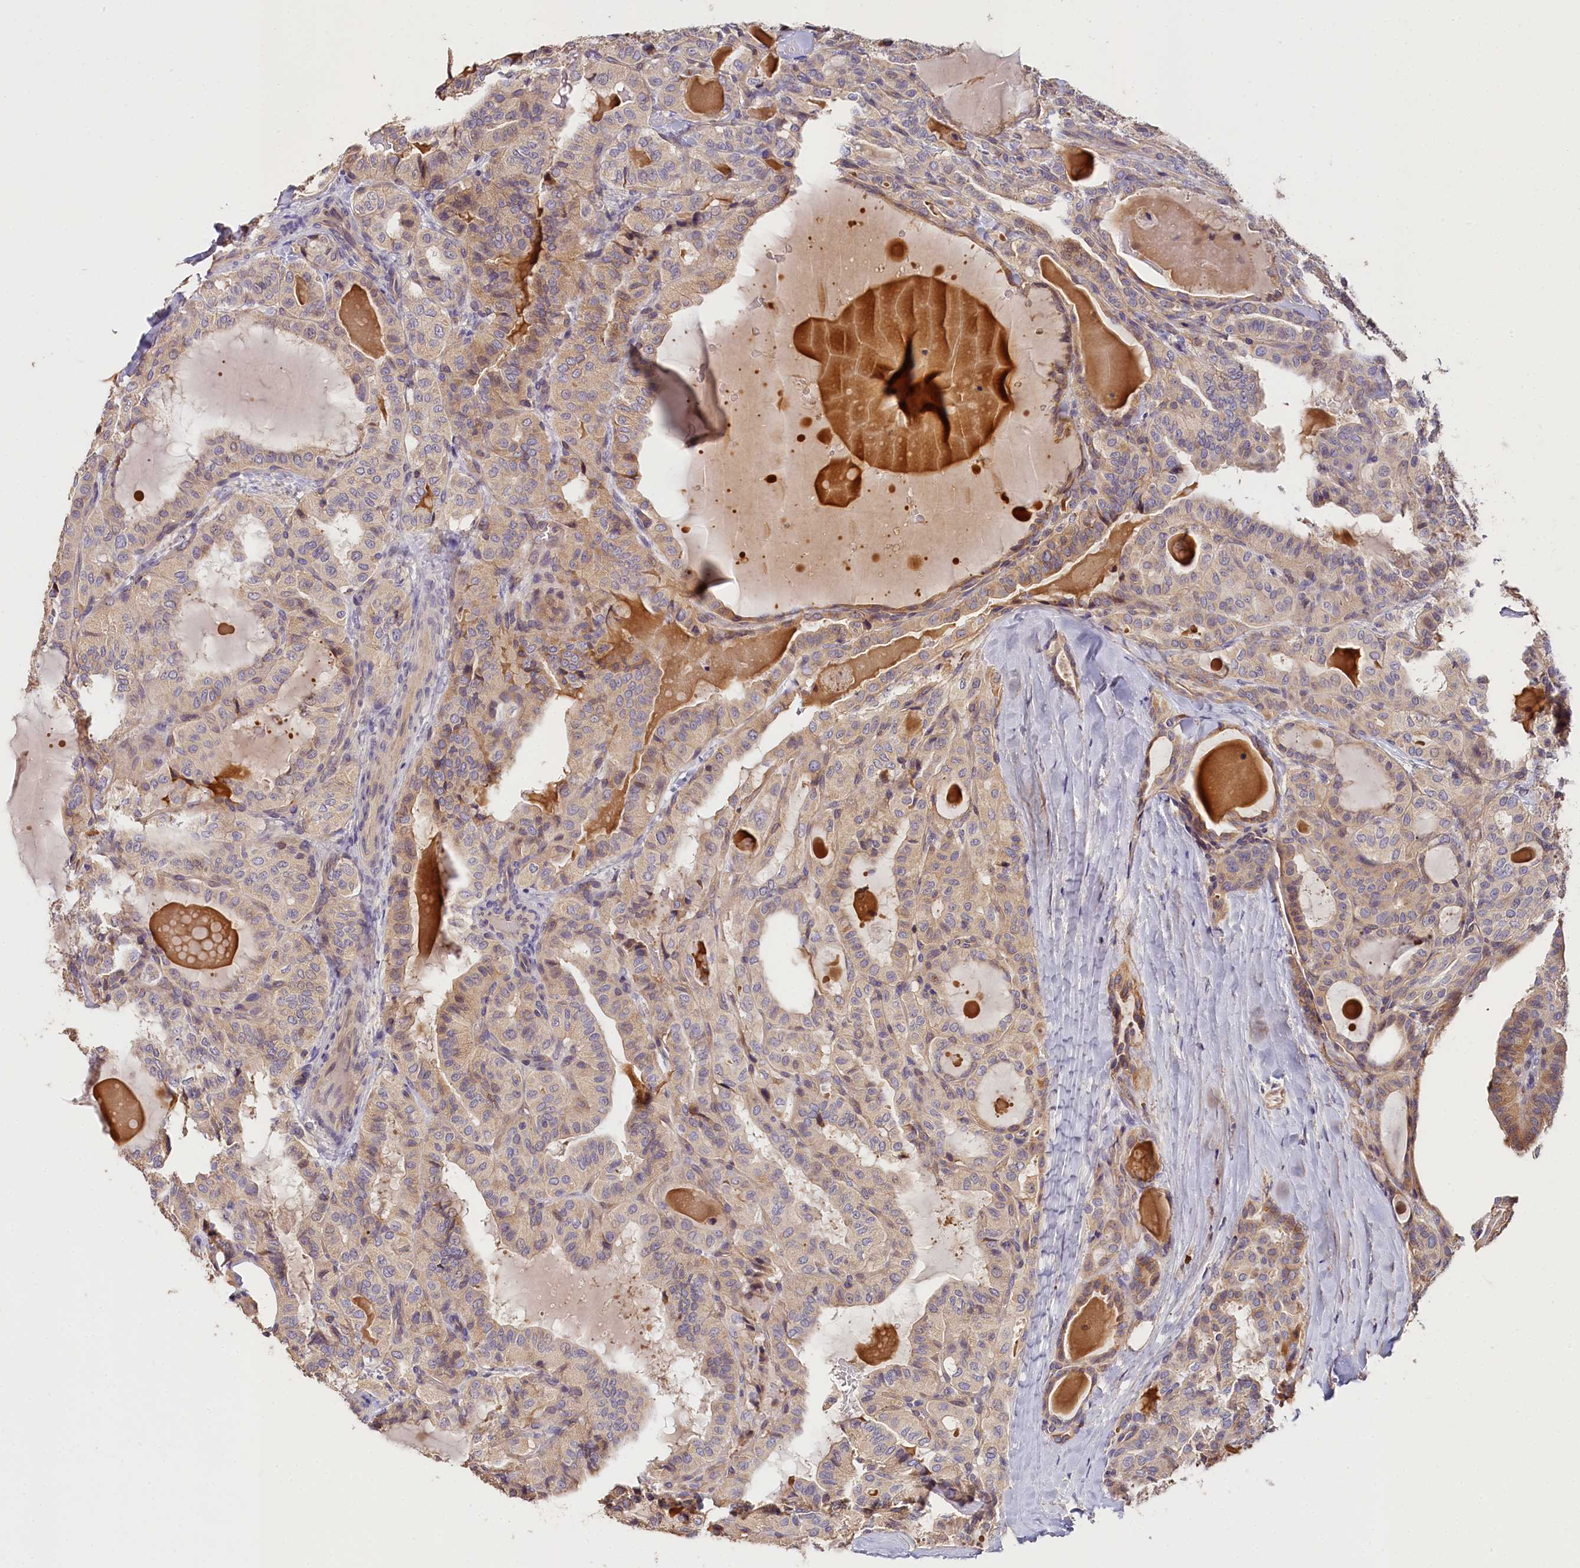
{"staining": {"intensity": "negative", "quantity": "none", "location": "none"}, "tissue": "thyroid cancer", "cell_type": "Tumor cells", "image_type": "cancer", "snomed": [{"axis": "morphology", "description": "Papillary adenocarcinoma, NOS"}, {"axis": "topography", "description": "Thyroid gland"}], "caption": "Tumor cells are negative for brown protein staining in thyroid cancer.", "gene": "KATNB1", "patient": {"sex": "male", "age": 77}}